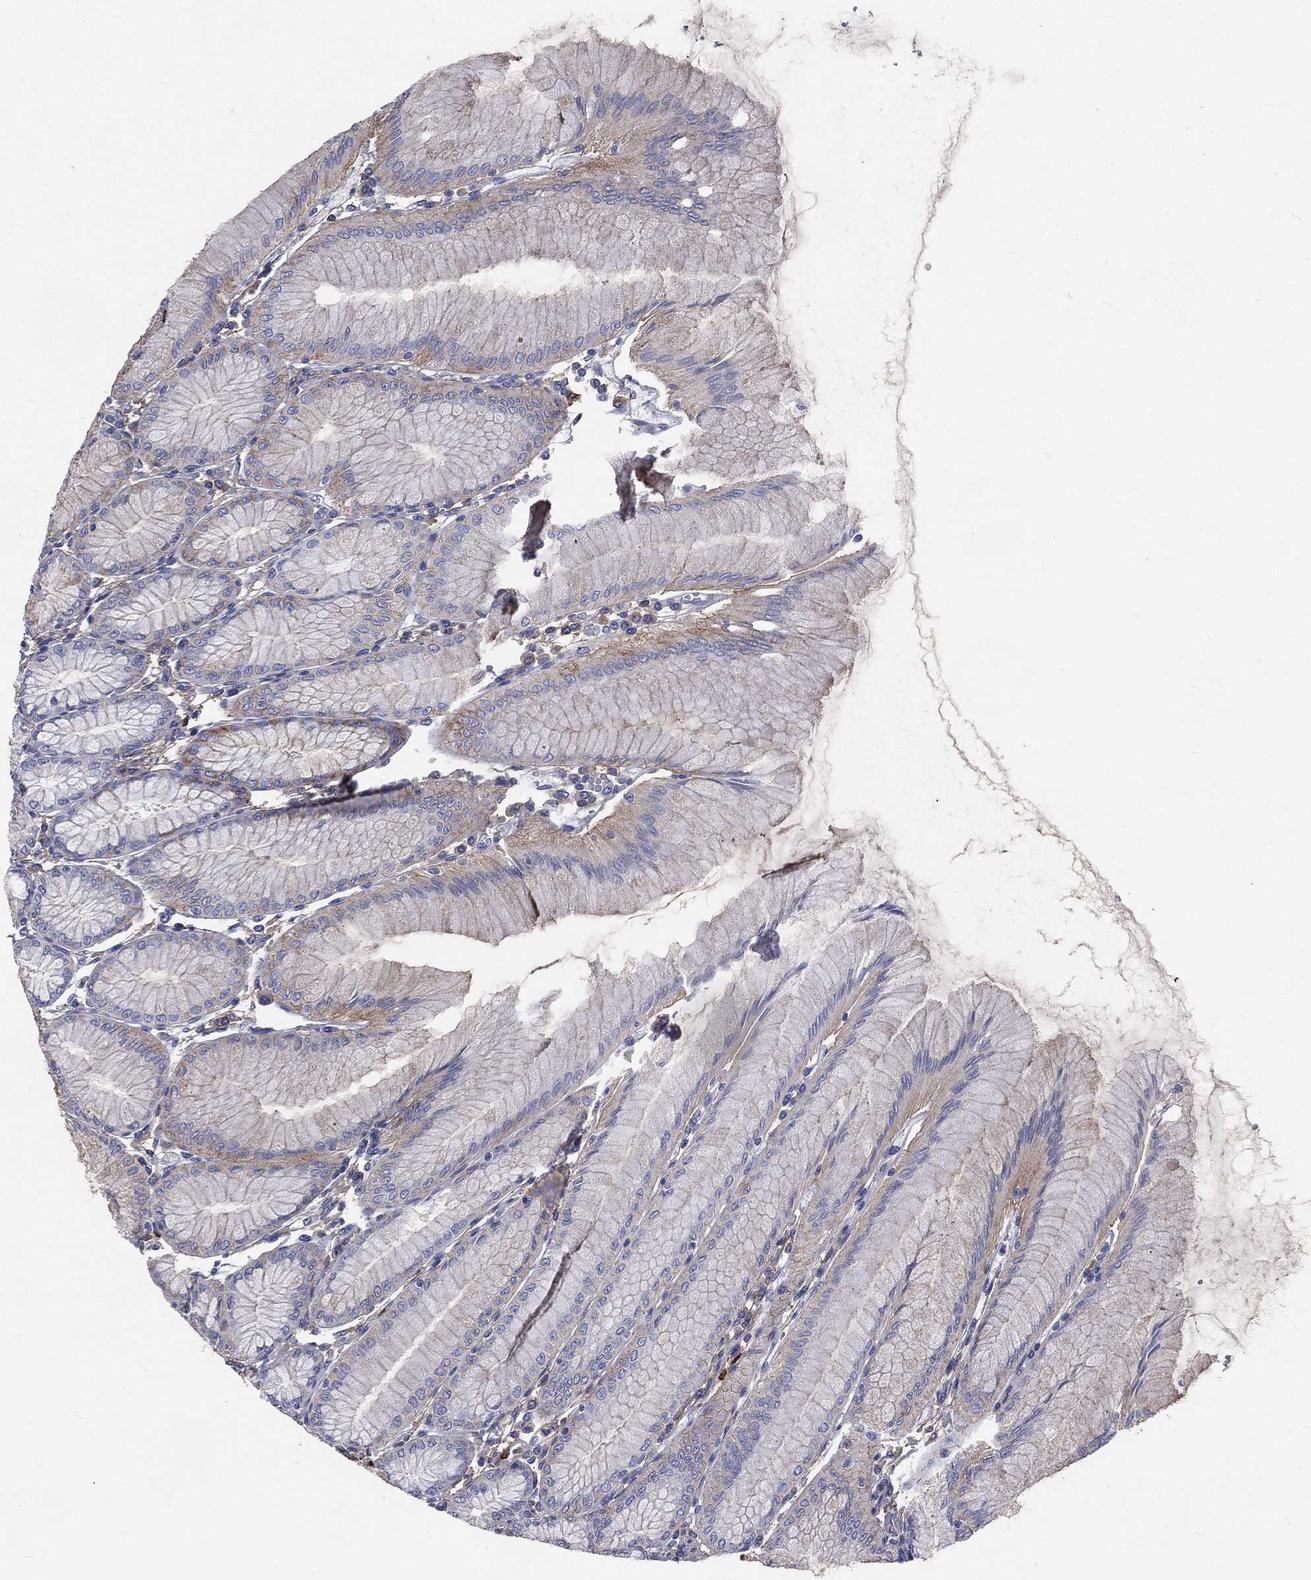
{"staining": {"intensity": "negative", "quantity": "none", "location": "none"}, "tissue": "stomach", "cell_type": "Glandular cells", "image_type": "normal", "snomed": [{"axis": "morphology", "description": "Normal tissue, NOS"}, {"axis": "topography", "description": "Stomach"}], "caption": "Immunohistochemistry (IHC) photomicrograph of unremarkable human stomach stained for a protein (brown), which demonstrates no staining in glandular cells. The staining is performed using DAB brown chromogen with nuclei counter-stained in using hematoxylin.", "gene": "BASP1", "patient": {"sex": "female", "age": 57}}